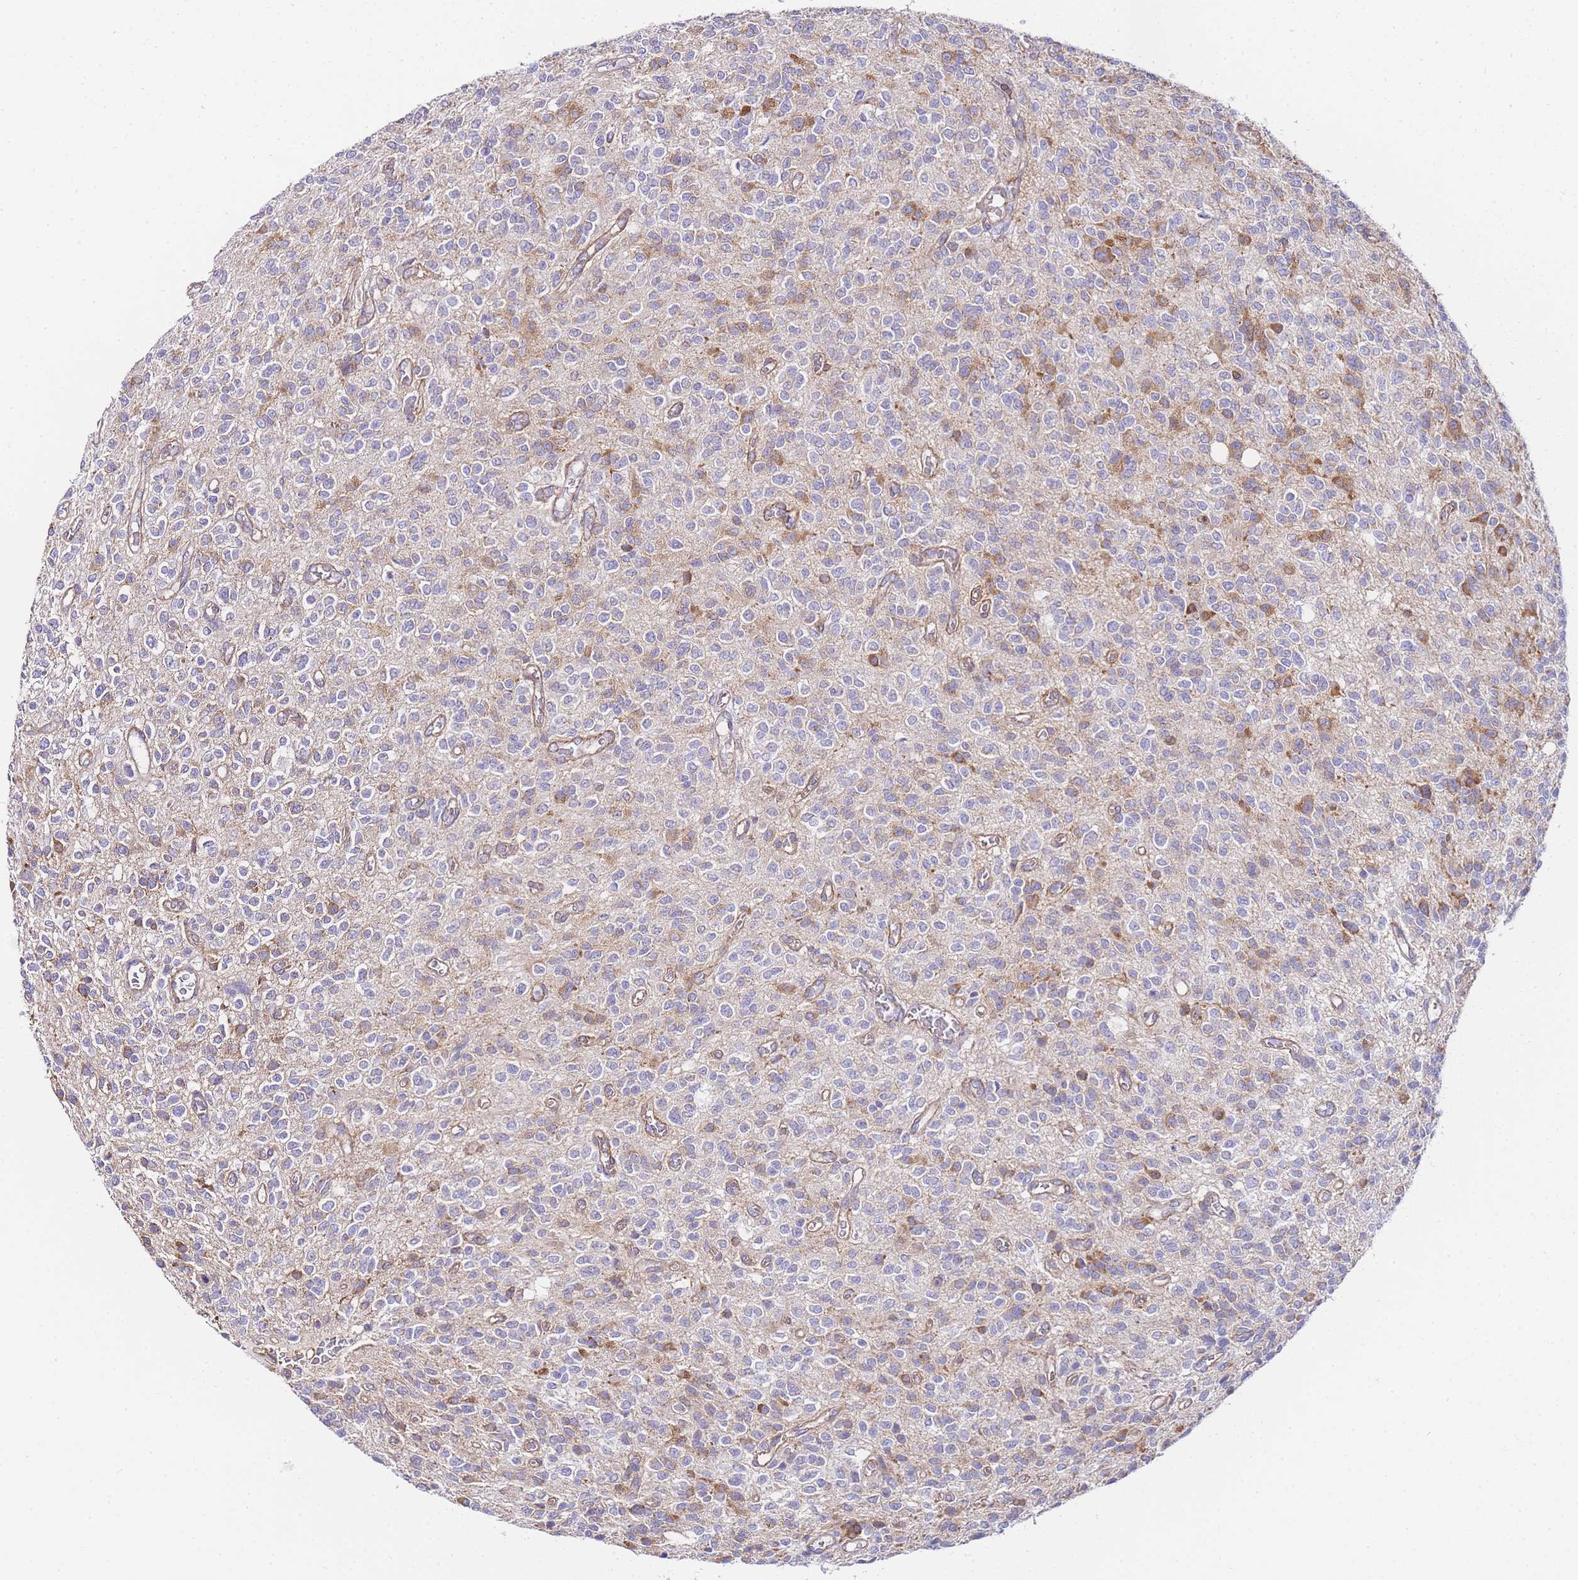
{"staining": {"intensity": "moderate", "quantity": "<25%", "location": "cytoplasmic/membranous"}, "tissue": "glioma", "cell_type": "Tumor cells", "image_type": "cancer", "snomed": [{"axis": "morphology", "description": "Glioma, malignant, High grade"}, {"axis": "topography", "description": "Brain"}], "caption": "Protein expression analysis of glioma reveals moderate cytoplasmic/membranous staining in about <25% of tumor cells.", "gene": "PDCD7", "patient": {"sex": "male", "age": 34}}